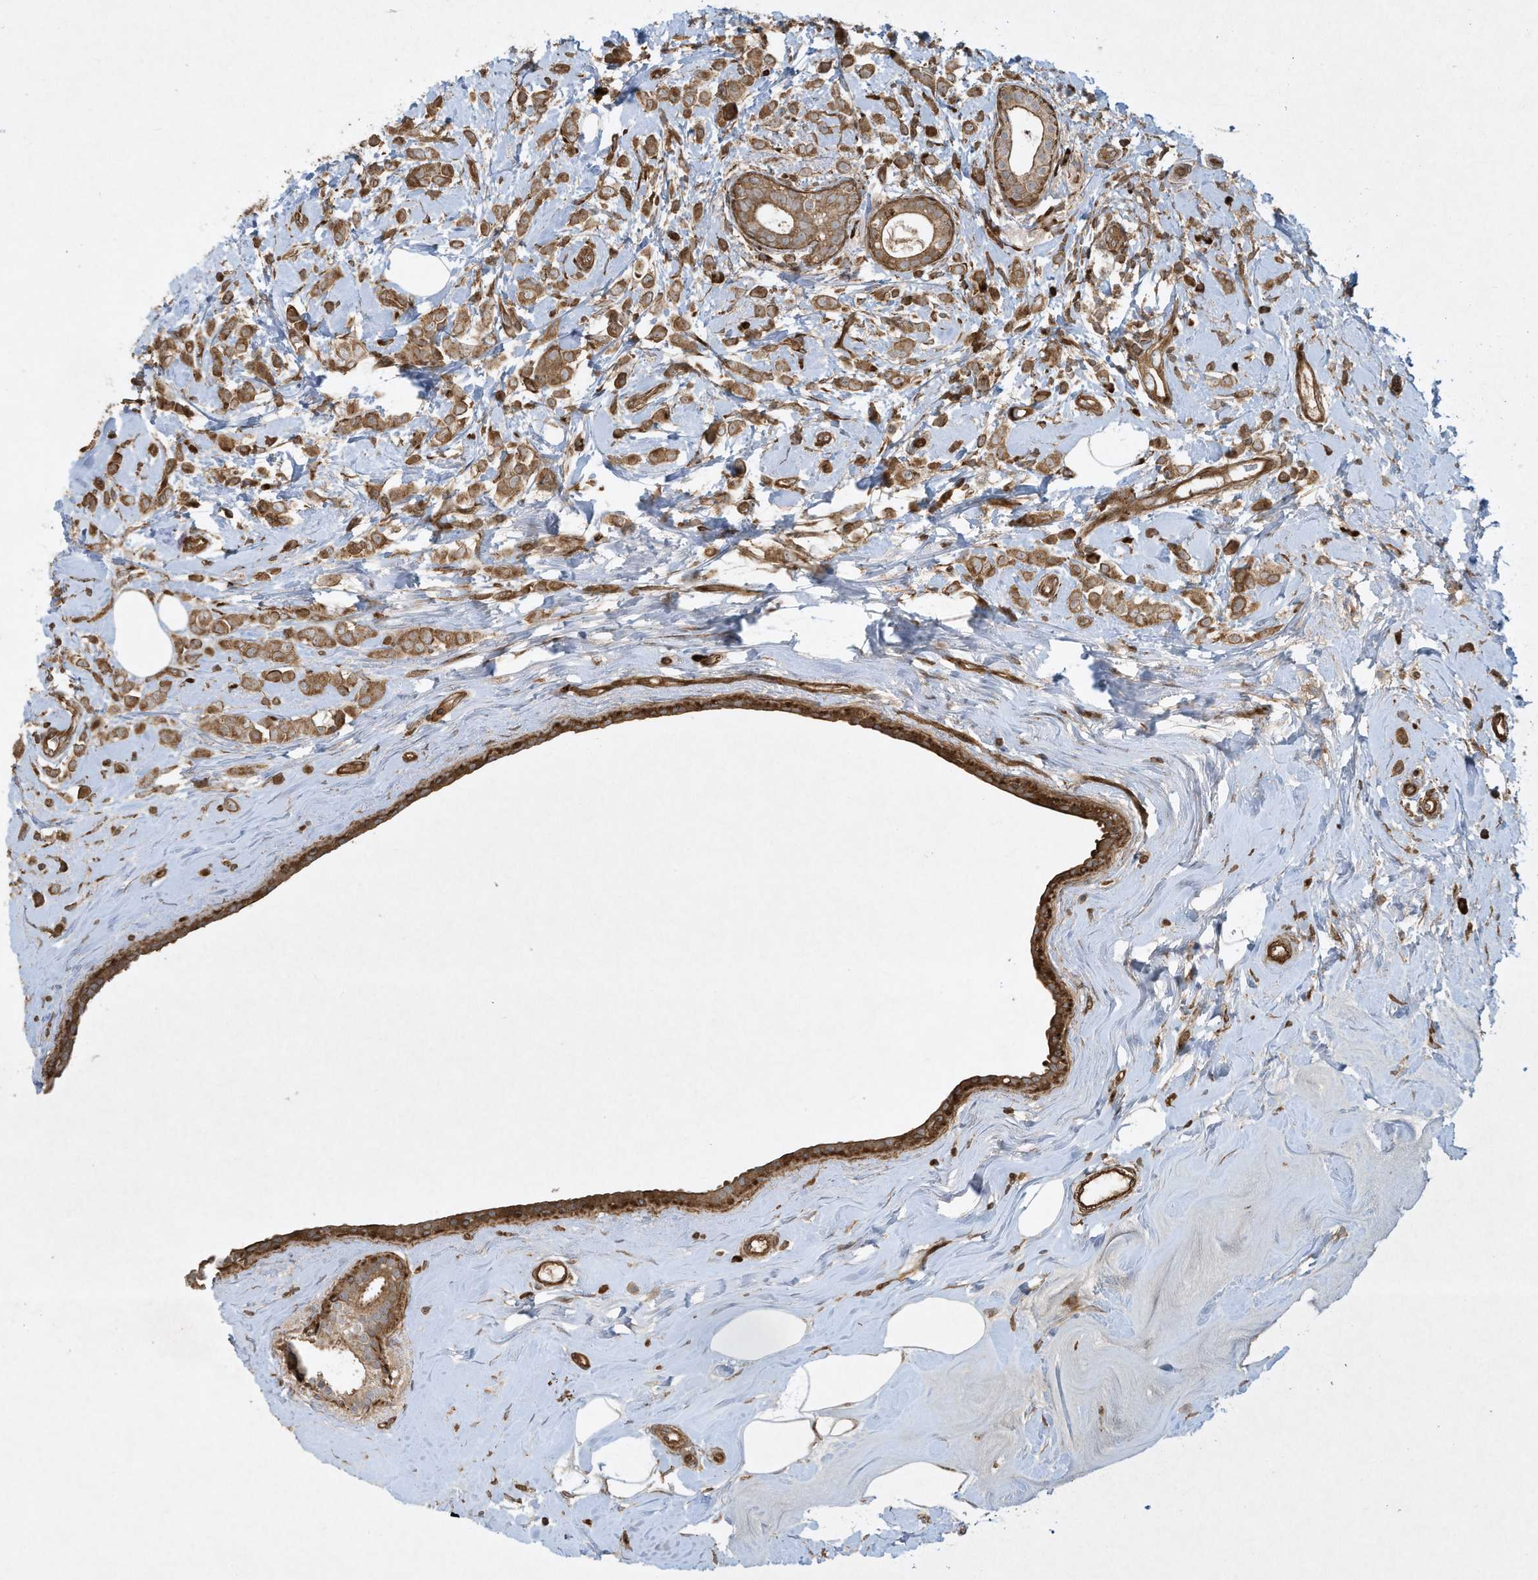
{"staining": {"intensity": "moderate", "quantity": ">75%", "location": "cytoplasmic/membranous"}, "tissue": "breast cancer", "cell_type": "Tumor cells", "image_type": "cancer", "snomed": [{"axis": "morphology", "description": "Lobular carcinoma"}, {"axis": "topography", "description": "Breast"}], "caption": "Human breast lobular carcinoma stained for a protein (brown) exhibits moderate cytoplasmic/membranous positive expression in approximately >75% of tumor cells.", "gene": "DDIT4", "patient": {"sex": "female", "age": 47}}